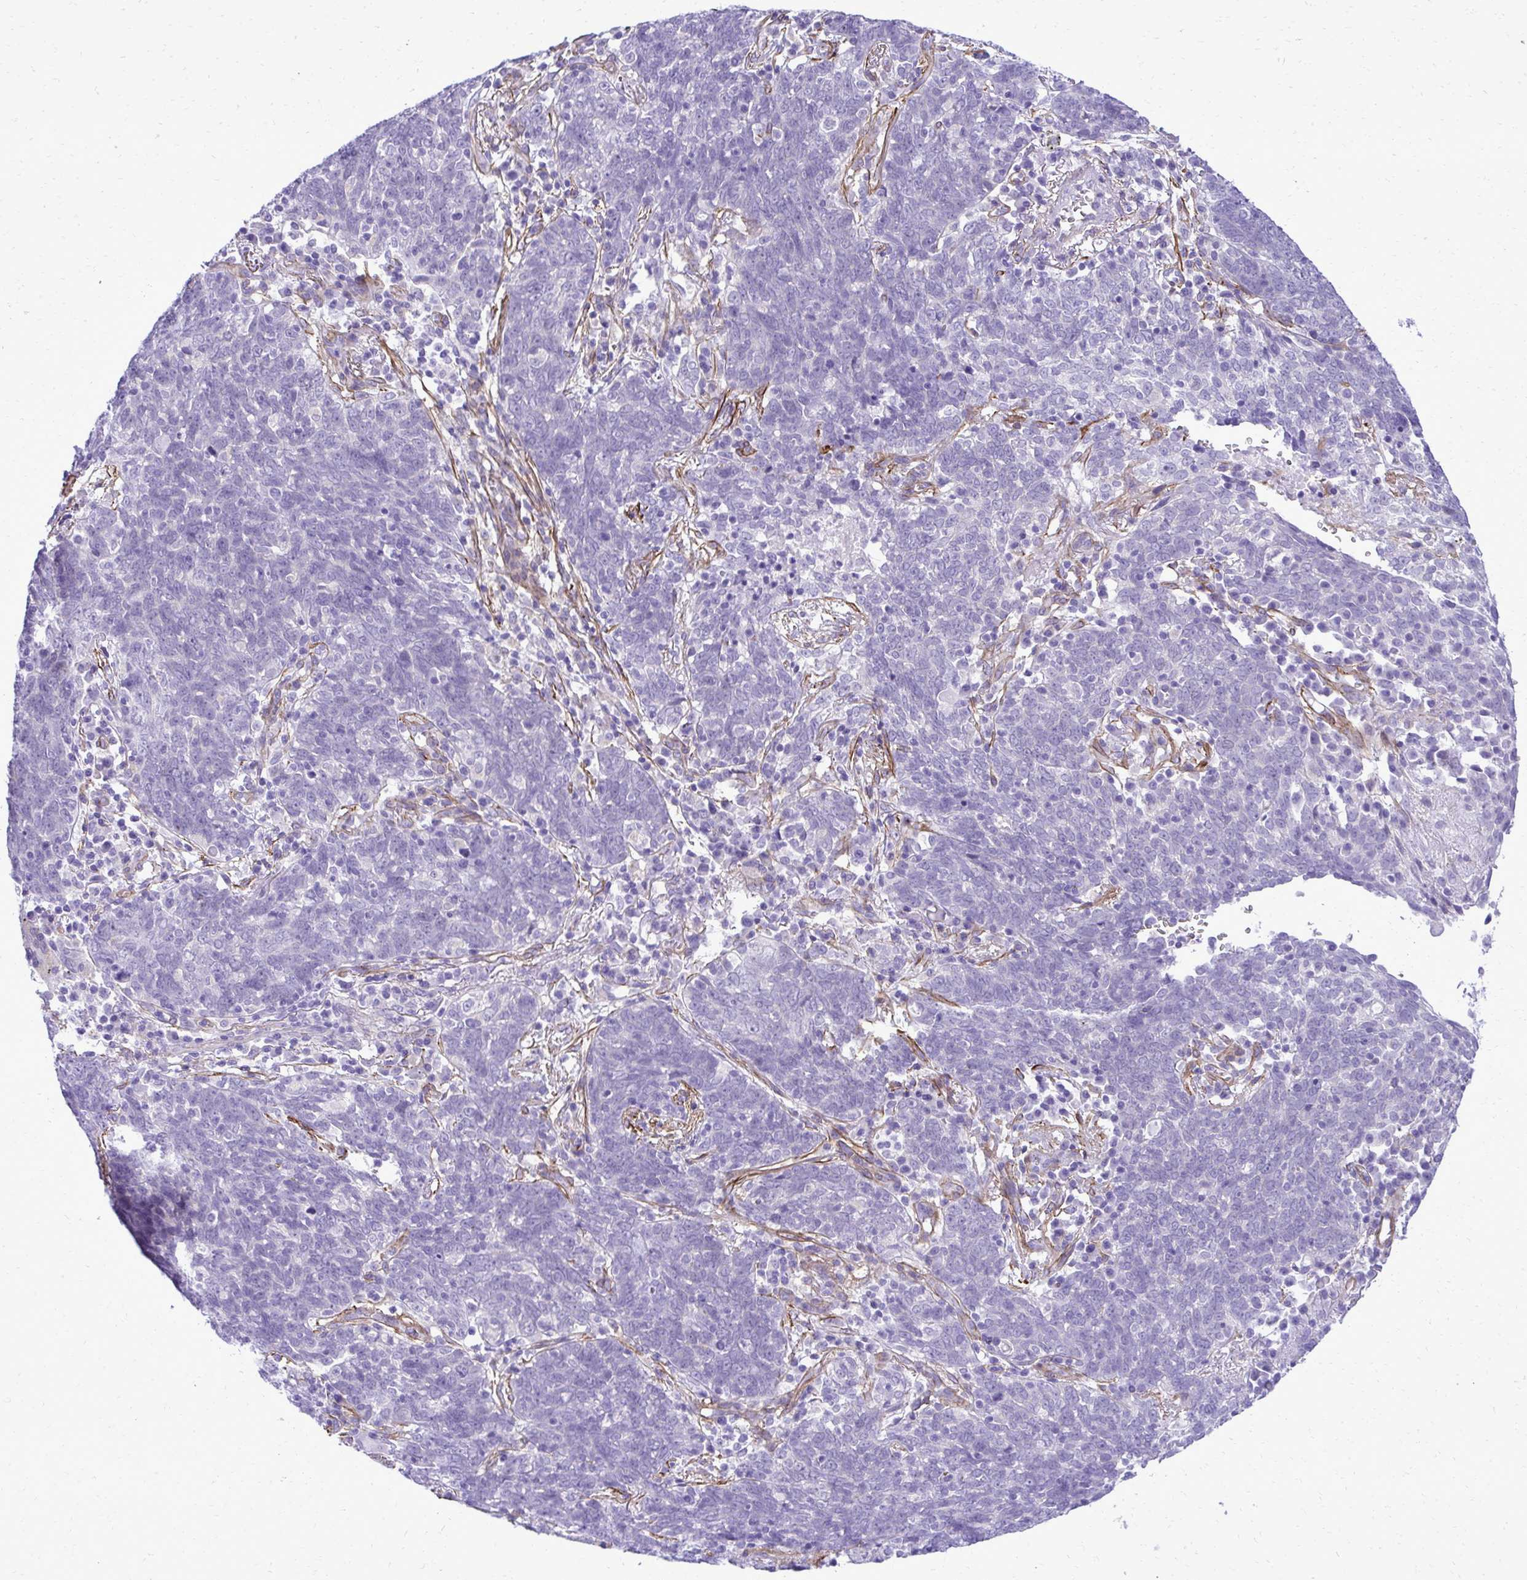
{"staining": {"intensity": "negative", "quantity": "none", "location": "none"}, "tissue": "lung cancer", "cell_type": "Tumor cells", "image_type": "cancer", "snomed": [{"axis": "morphology", "description": "Squamous cell carcinoma, NOS"}, {"axis": "topography", "description": "Lung"}], "caption": "Lung squamous cell carcinoma was stained to show a protein in brown. There is no significant positivity in tumor cells. Brightfield microscopy of immunohistochemistry stained with DAB (3,3'-diaminobenzidine) (brown) and hematoxylin (blue), captured at high magnification.", "gene": "PITPNM3", "patient": {"sex": "female", "age": 72}}